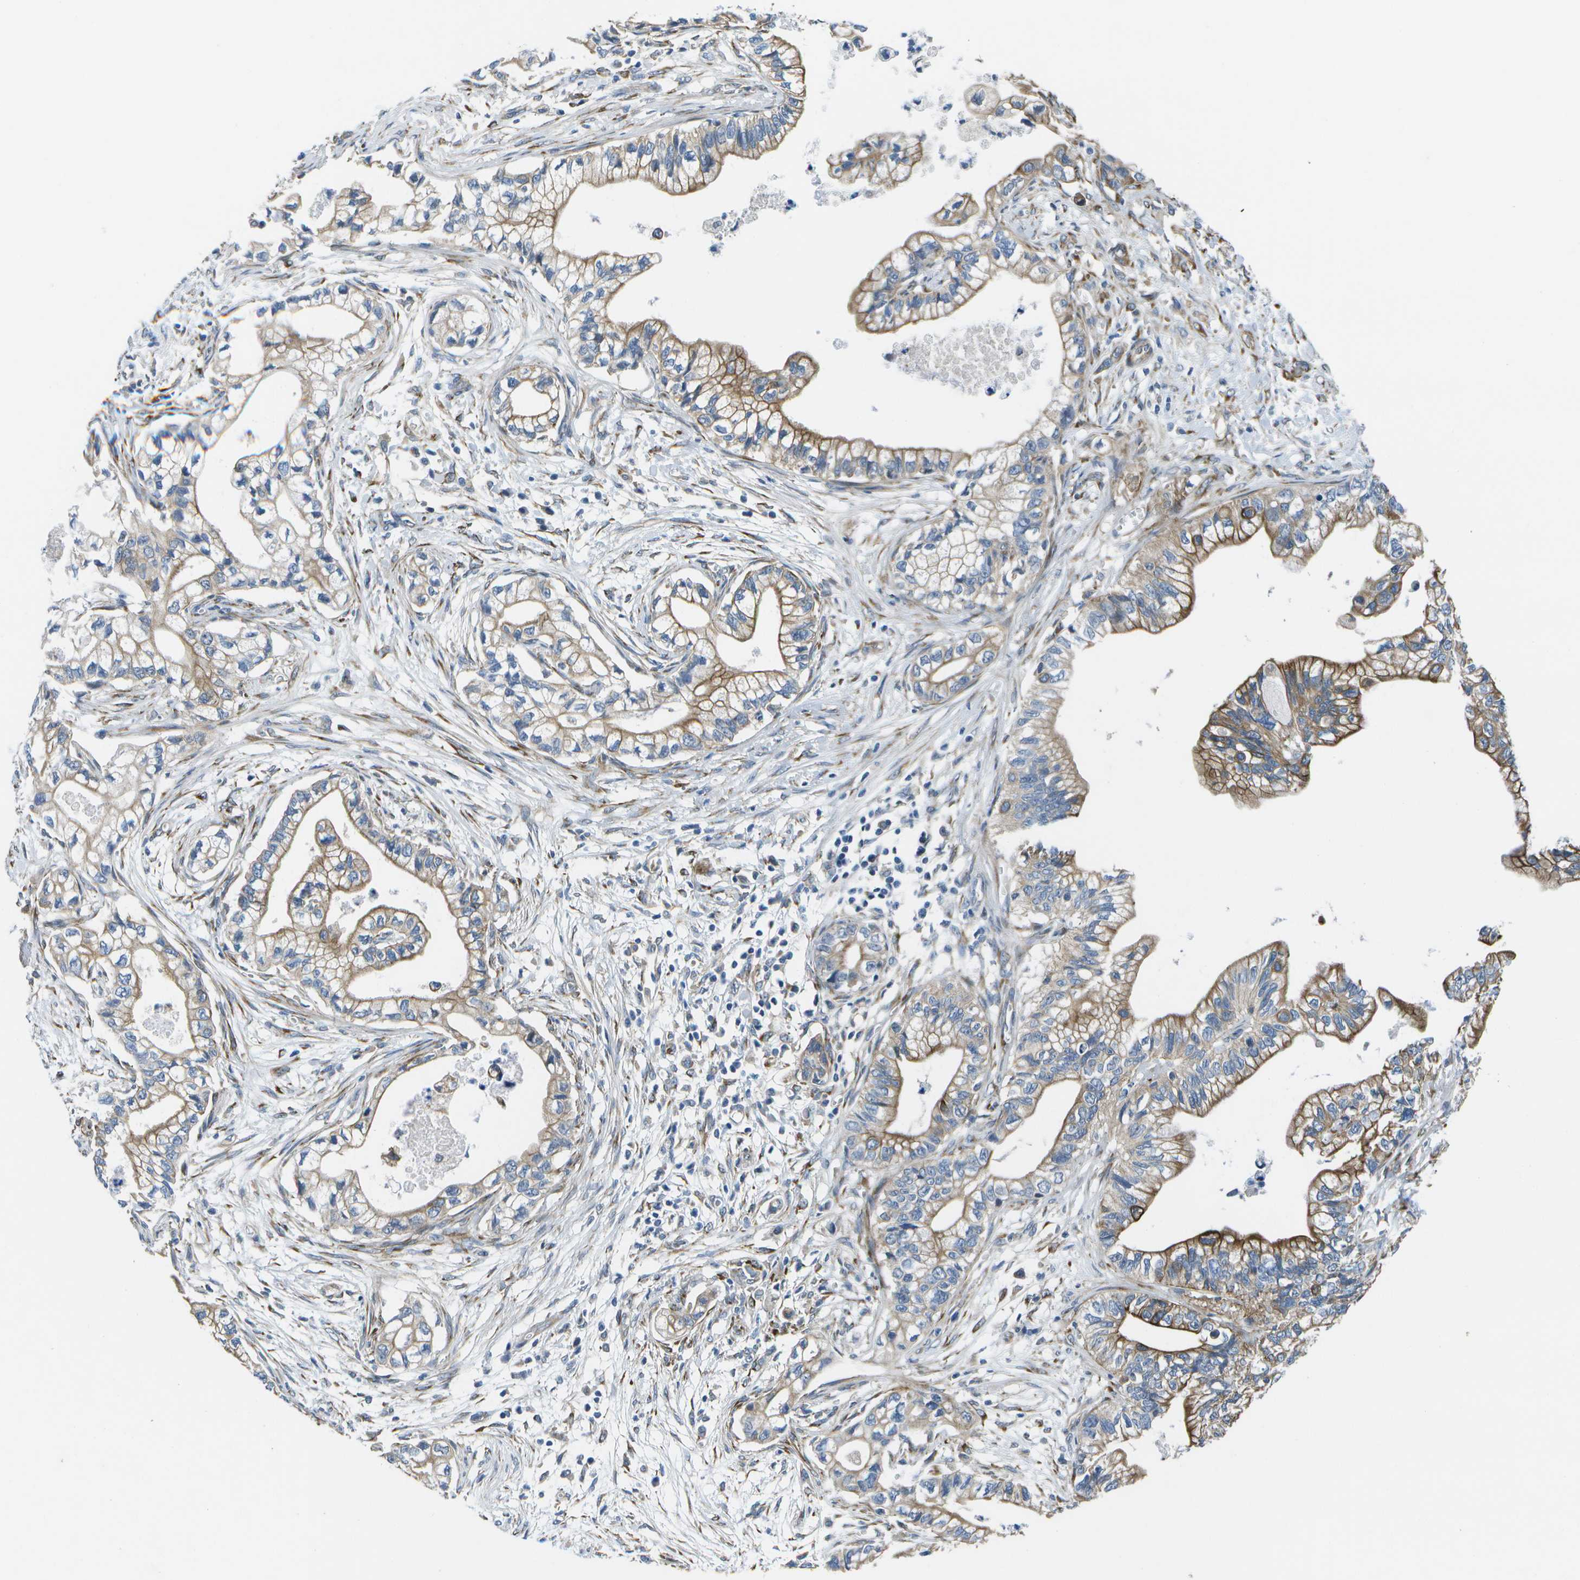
{"staining": {"intensity": "moderate", "quantity": ">75%", "location": "cytoplasmic/membranous"}, "tissue": "pancreatic cancer", "cell_type": "Tumor cells", "image_type": "cancer", "snomed": [{"axis": "morphology", "description": "Adenocarcinoma, NOS"}, {"axis": "topography", "description": "Pancreas"}], "caption": "Immunohistochemical staining of human adenocarcinoma (pancreatic) displays medium levels of moderate cytoplasmic/membranous protein staining in about >75% of tumor cells. (IHC, brightfield microscopy, high magnification).", "gene": "P3H1", "patient": {"sex": "male", "age": 56}}